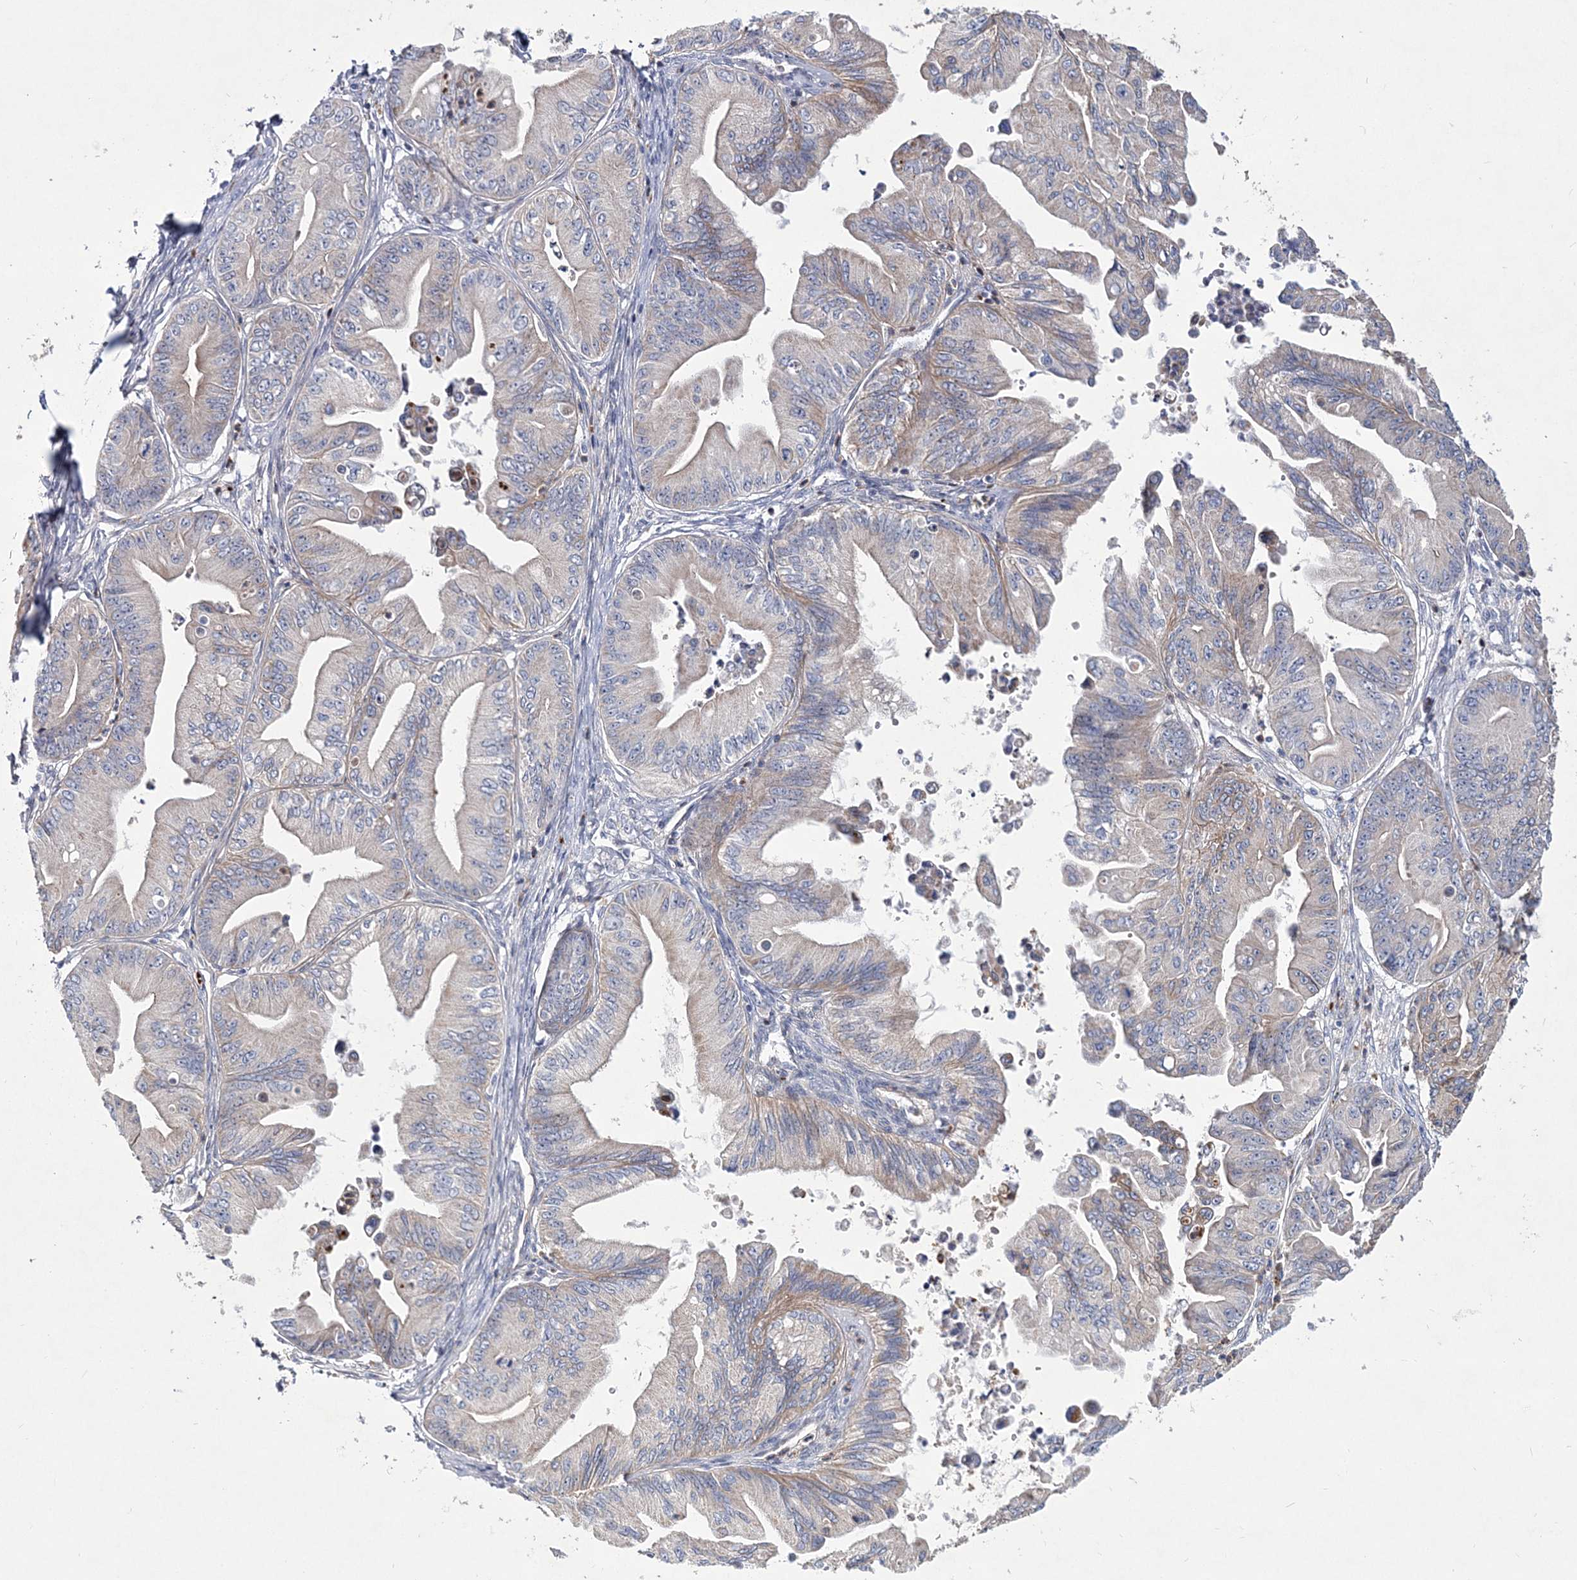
{"staining": {"intensity": "strong", "quantity": "25%-75%", "location": "cytoplasmic/membranous"}, "tissue": "ovarian cancer", "cell_type": "Tumor cells", "image_type": "cancer", "snomed": [{"axis": "morphology", "description": "Cystadenocarcinoma, mucinous, NOS"}, {"axis": "topography", "description": "Ovary"}], "caption": "Immunohistochemistry (IHC) (DAB (3,3'-diaminobenzidine)) staining of mucinous cystadenocarcinoma (ovarian) demonstrates strong cytoplasmic/membranous protein expression in approximately 25%-75% of tumor cells.", "gene": "ANO1", "patient": {"sex": "female", "age": 71}}